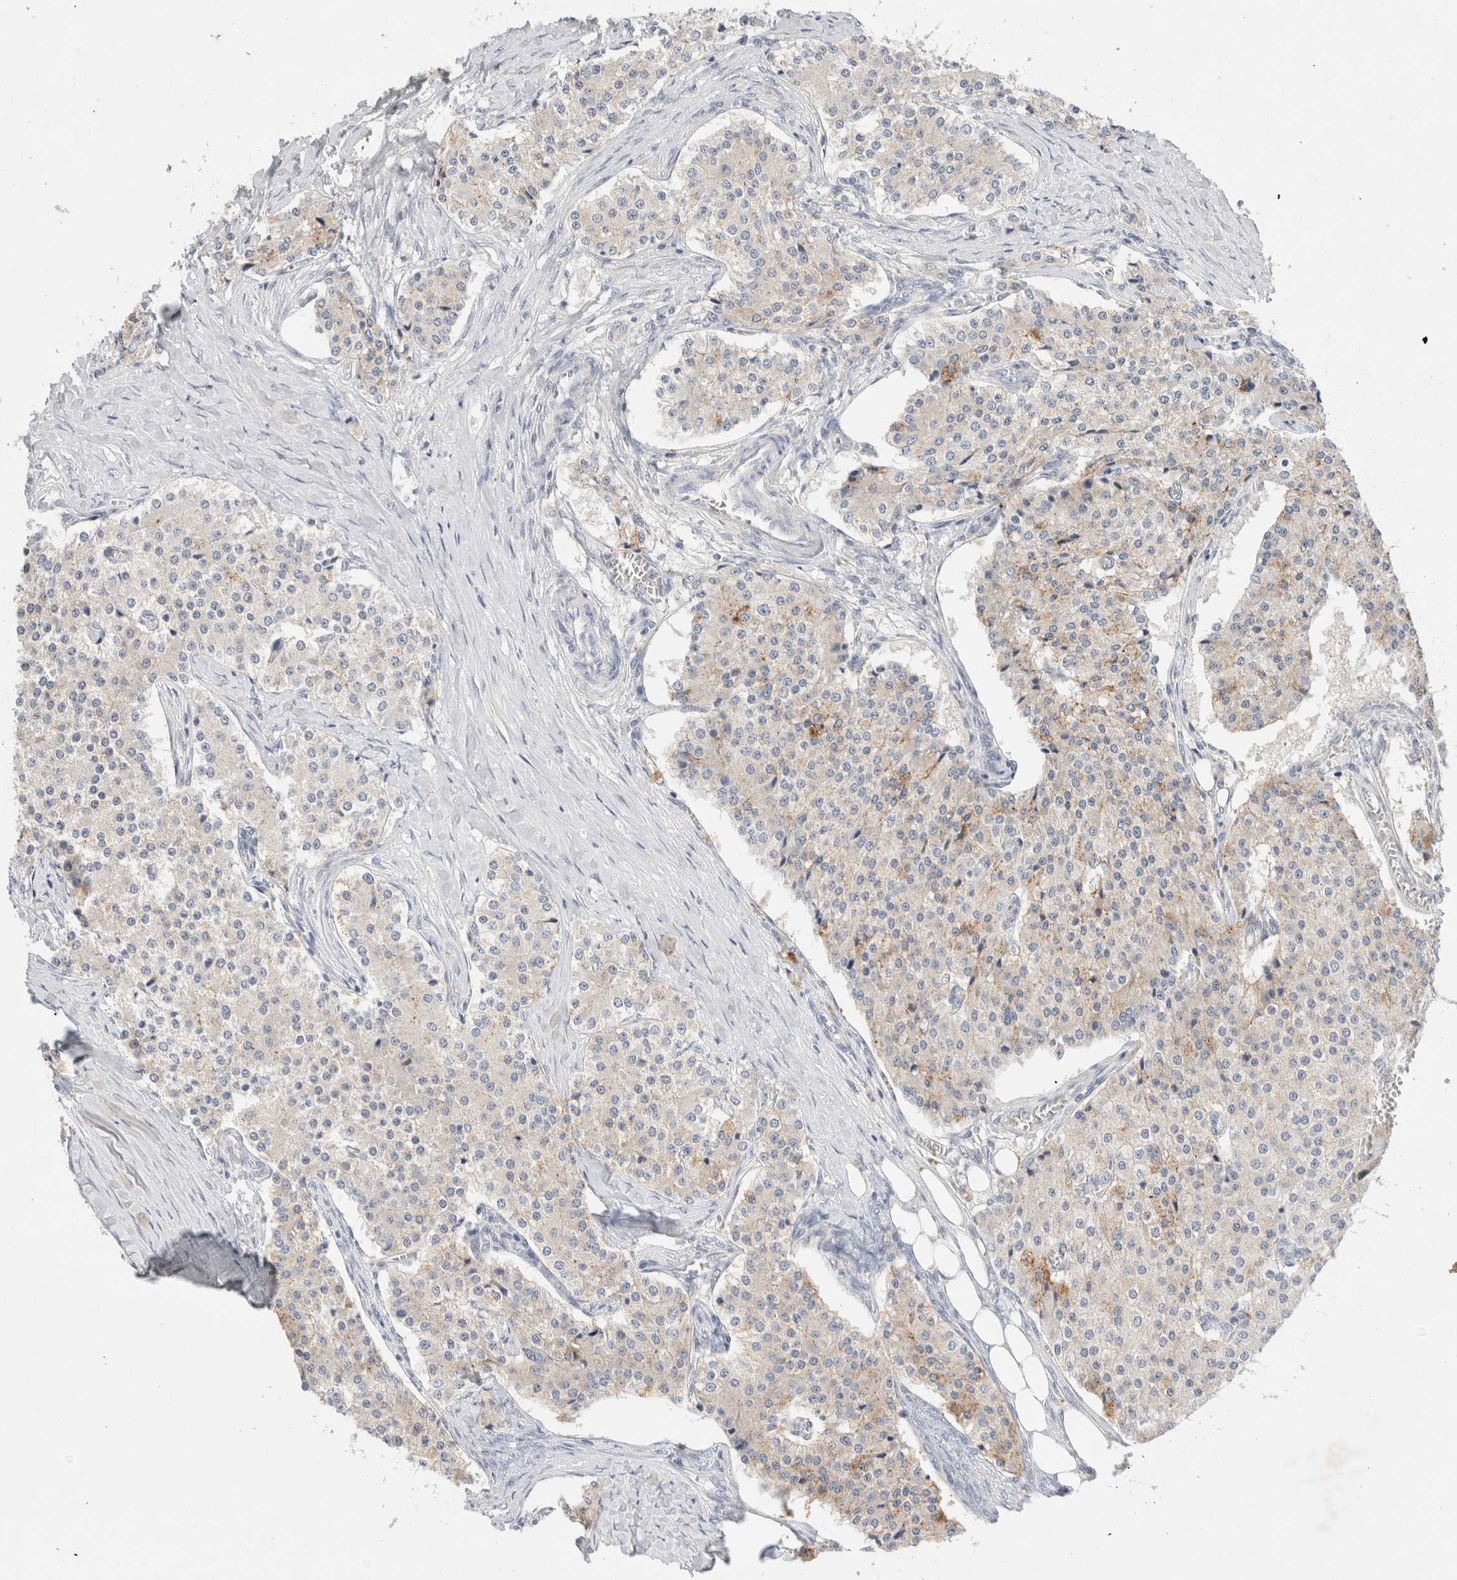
{"staining": {"intensity": "negative", "quantity": "none", "location": "none"}, "tissue": "carcinoid", "cell_type": "Tumor cells", "image_type": "cancer", "snomed": [{"axis": "morphology", "description": "Carcinoid, malignant, NOS"}, {"axis": "topography", "description": "Colon"}], "caption": "Tumor cells show no significant protein positivity in carcinoid.", "gene": "MPP2", "patient": {"sex": "female", "age": 52}}